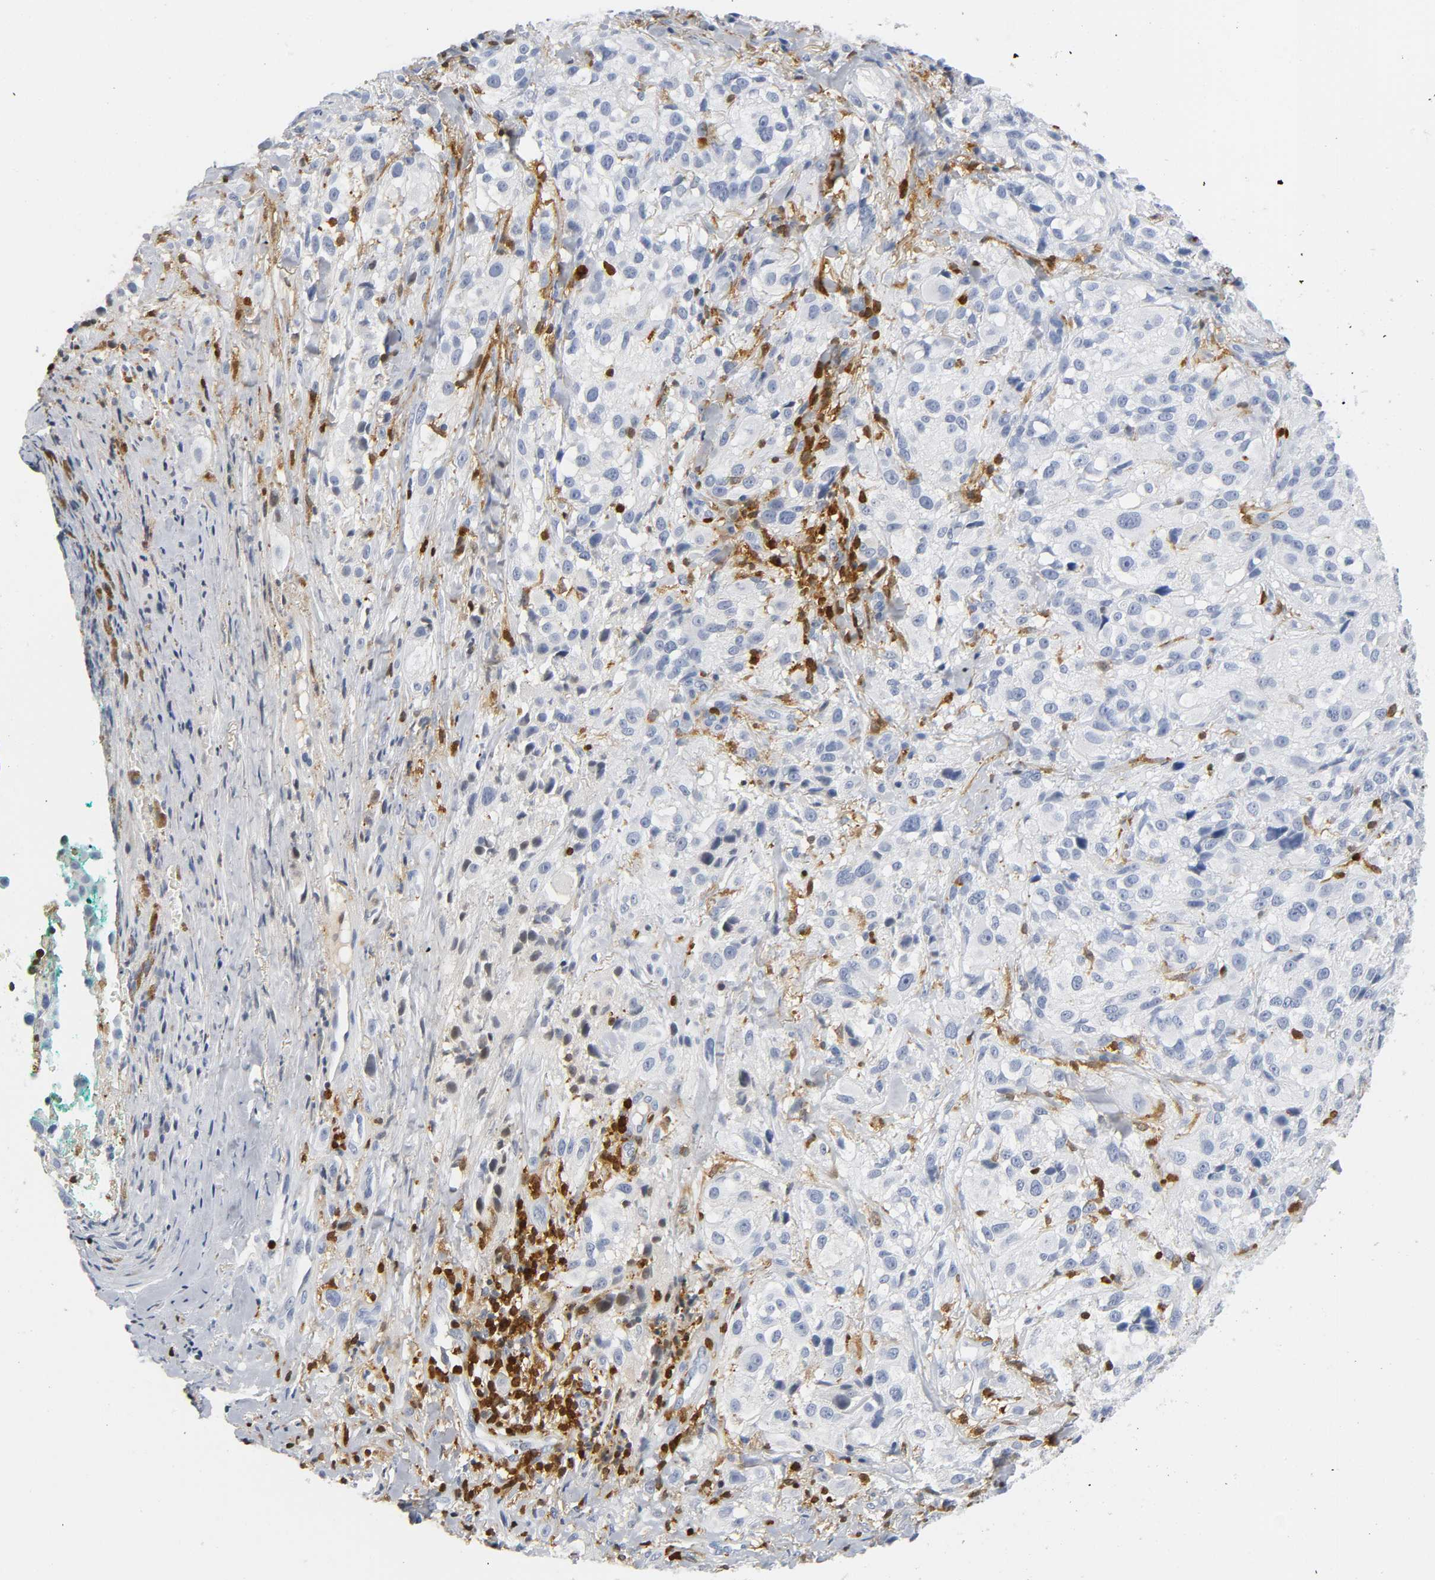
{"staining": {"intensity": "negative", "quantity": "none", "location": "none"}, "tissue": "melanoma", "cell_type": "Tumor cells", "image_type": "cancer", "snomed": [{"axis": "morphology", "description": "Necrosis, NOS"}, {"axis": "morphology", "description": "Malignant melanoma, NOS"}, {"axis": "topography", "description": "Skin"}], "caption": "Tumor cells are negative for brown protein staining in melanoma.", "gene": "DOK2", "patient": {"sex": "female", "age": 87}}